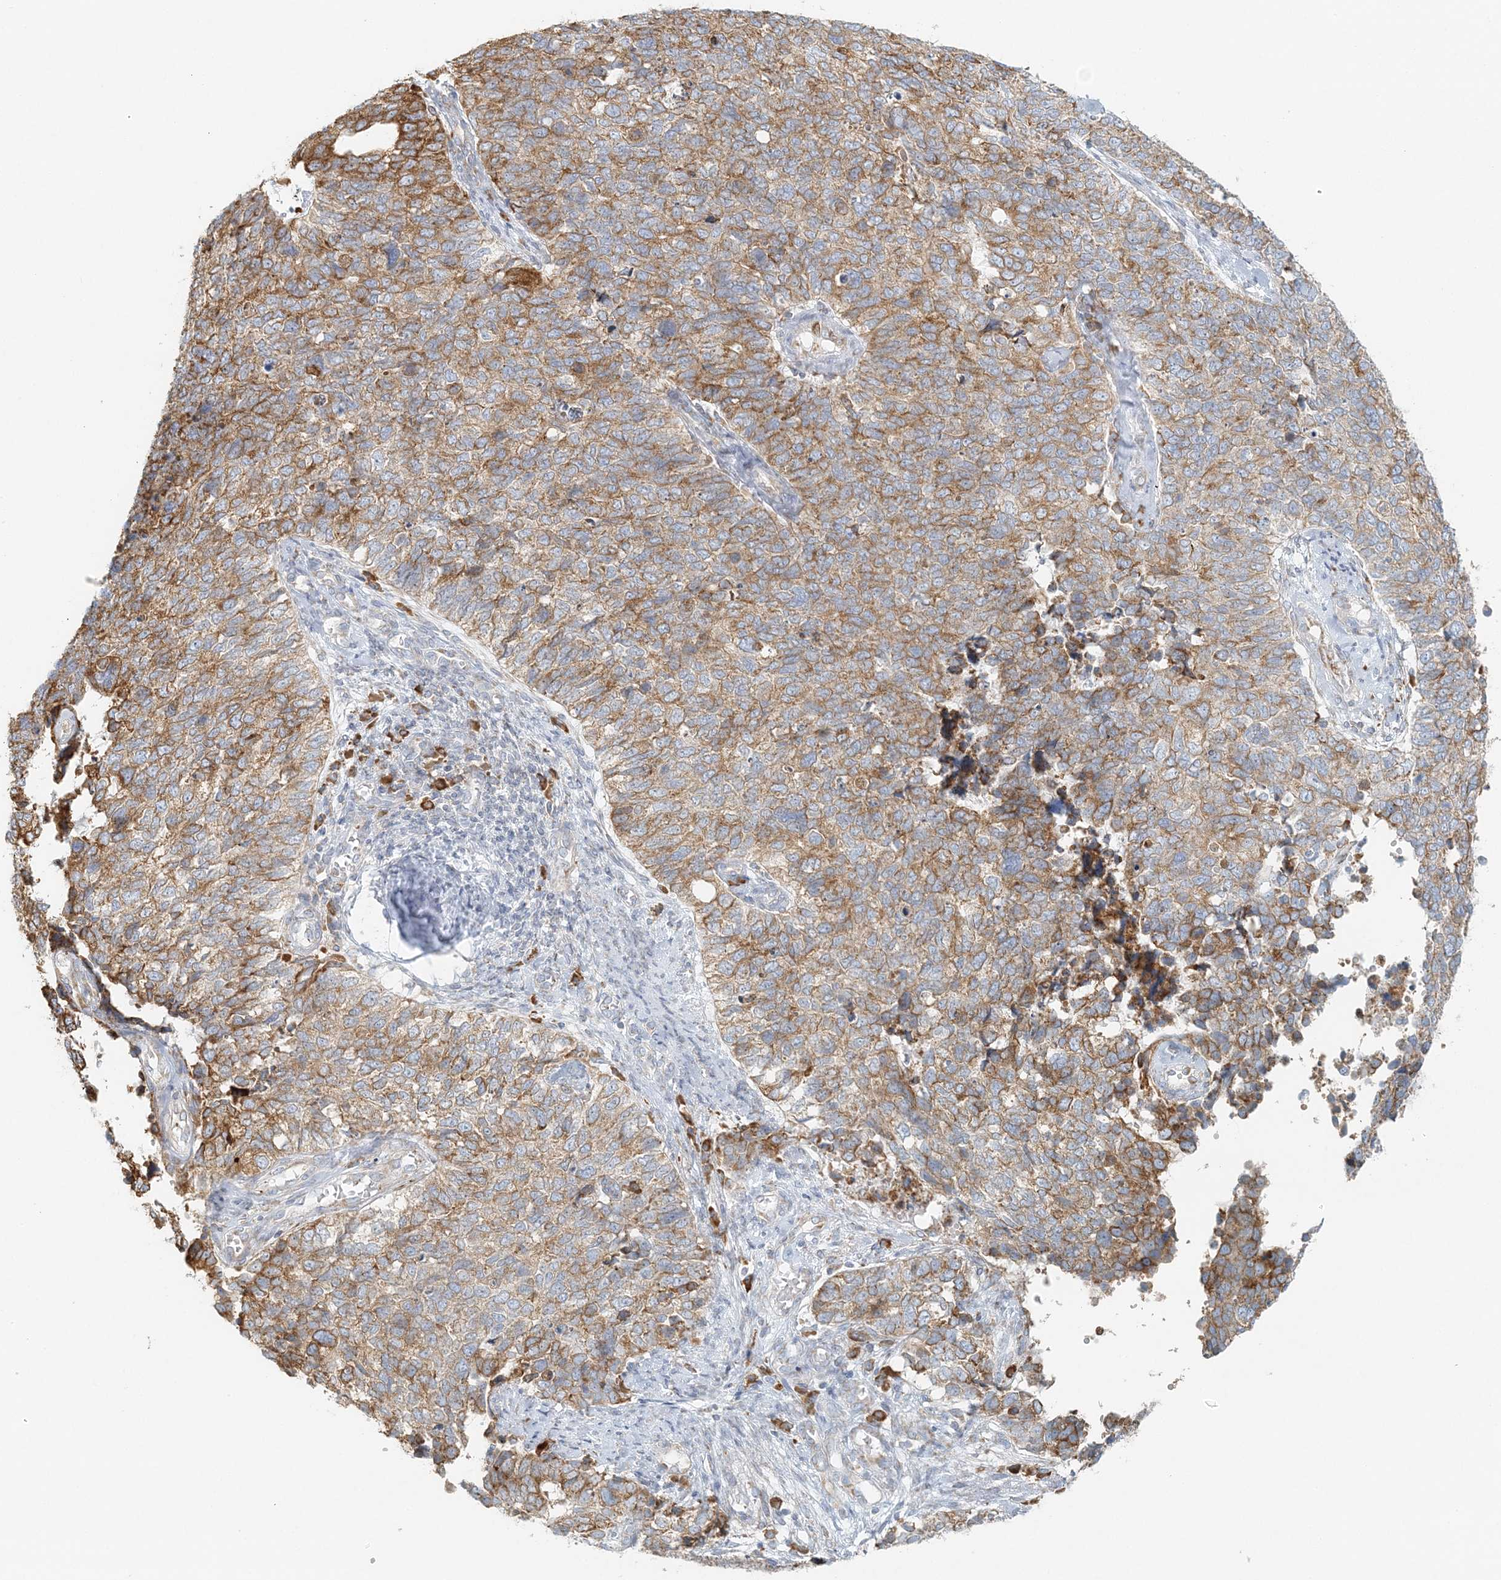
{"staining": {"intensity": "moderate", "quantity": ">75%", "location": "cytoplasmic/membranous"}, "tissue": "cervical cancer", "cell_type": "Tumor cells", "image_type": "cancer", "snomed": [{"axis": "morphology", "description": "Squamous cell carcinoma, NOS"}, {"axis": "topography", "description": "Cervix"}], "caption": "DAB (3,3'-diaminobenzidine) immunohistochemical staining of cervical squamous cell carcinoma demonstrates moderate cytoplasmic/membranous protein positivity in about >75% of tumor cells.", "gene": "STK11IP", "patient": {"sex": "female", "age": 63}}